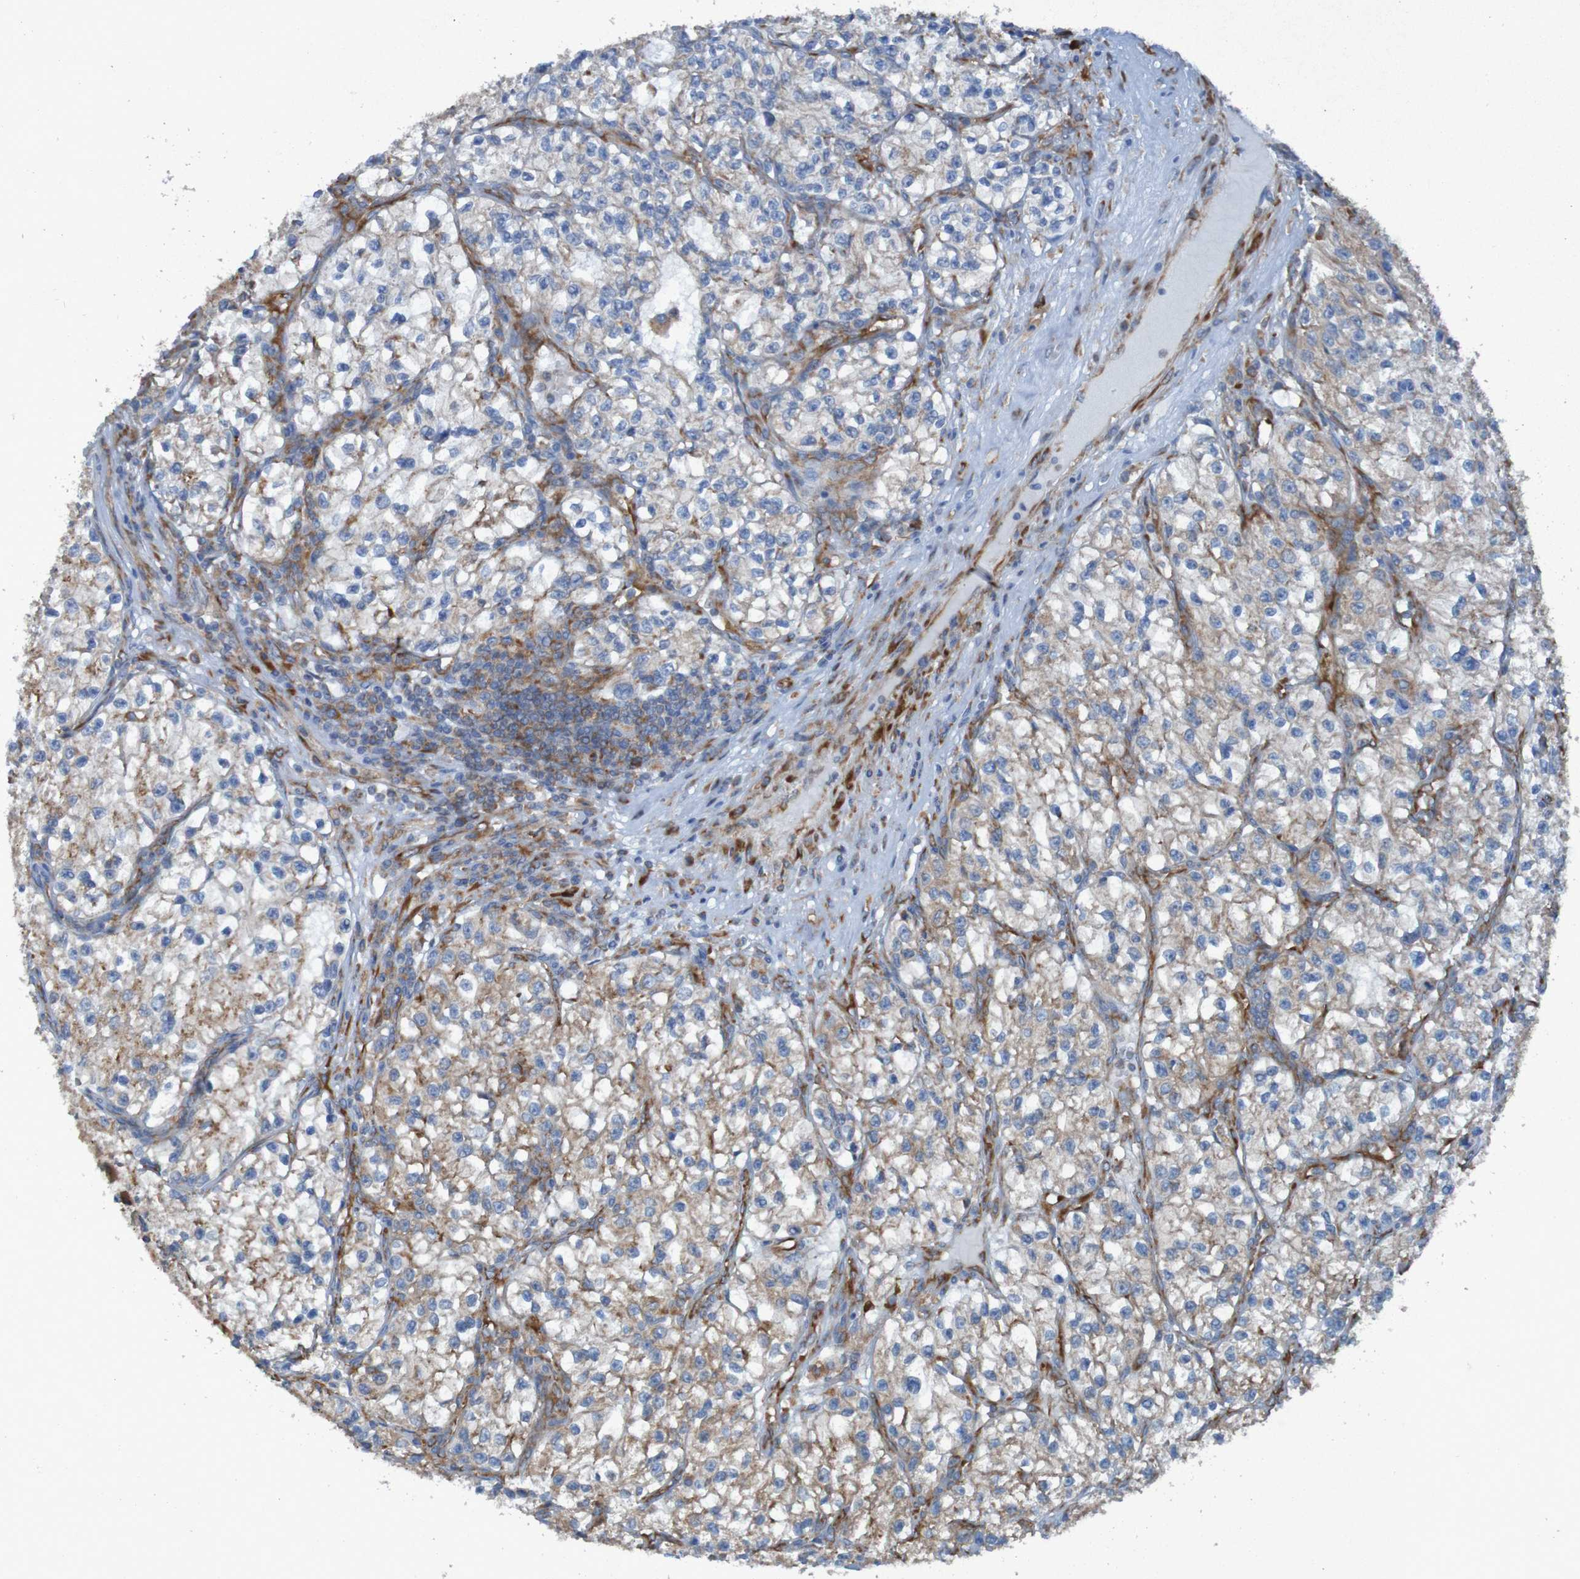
{"staining": {"intensity": "weak", "quantity": ">75%", "location": "cytoplasmic/membranous"}, "tissue": "renal cancer", "cell_type": "Tumor cells", "image_type": "cancer", "snomed": [{"axis": "morphology", "description": "Adenocarcinoma, NOS"}, {"axis": "topography", "description": "Kidney"}], "caption": "A low amount of weak cytoplasmic/membranous staining is present in about >75% of tumor cells in renal adenocarcinoma tissue. (IHC, brightfield microscopy, high magnification).", "gene": "RPL10", "patient": {"sex": "female", "age": 57}}